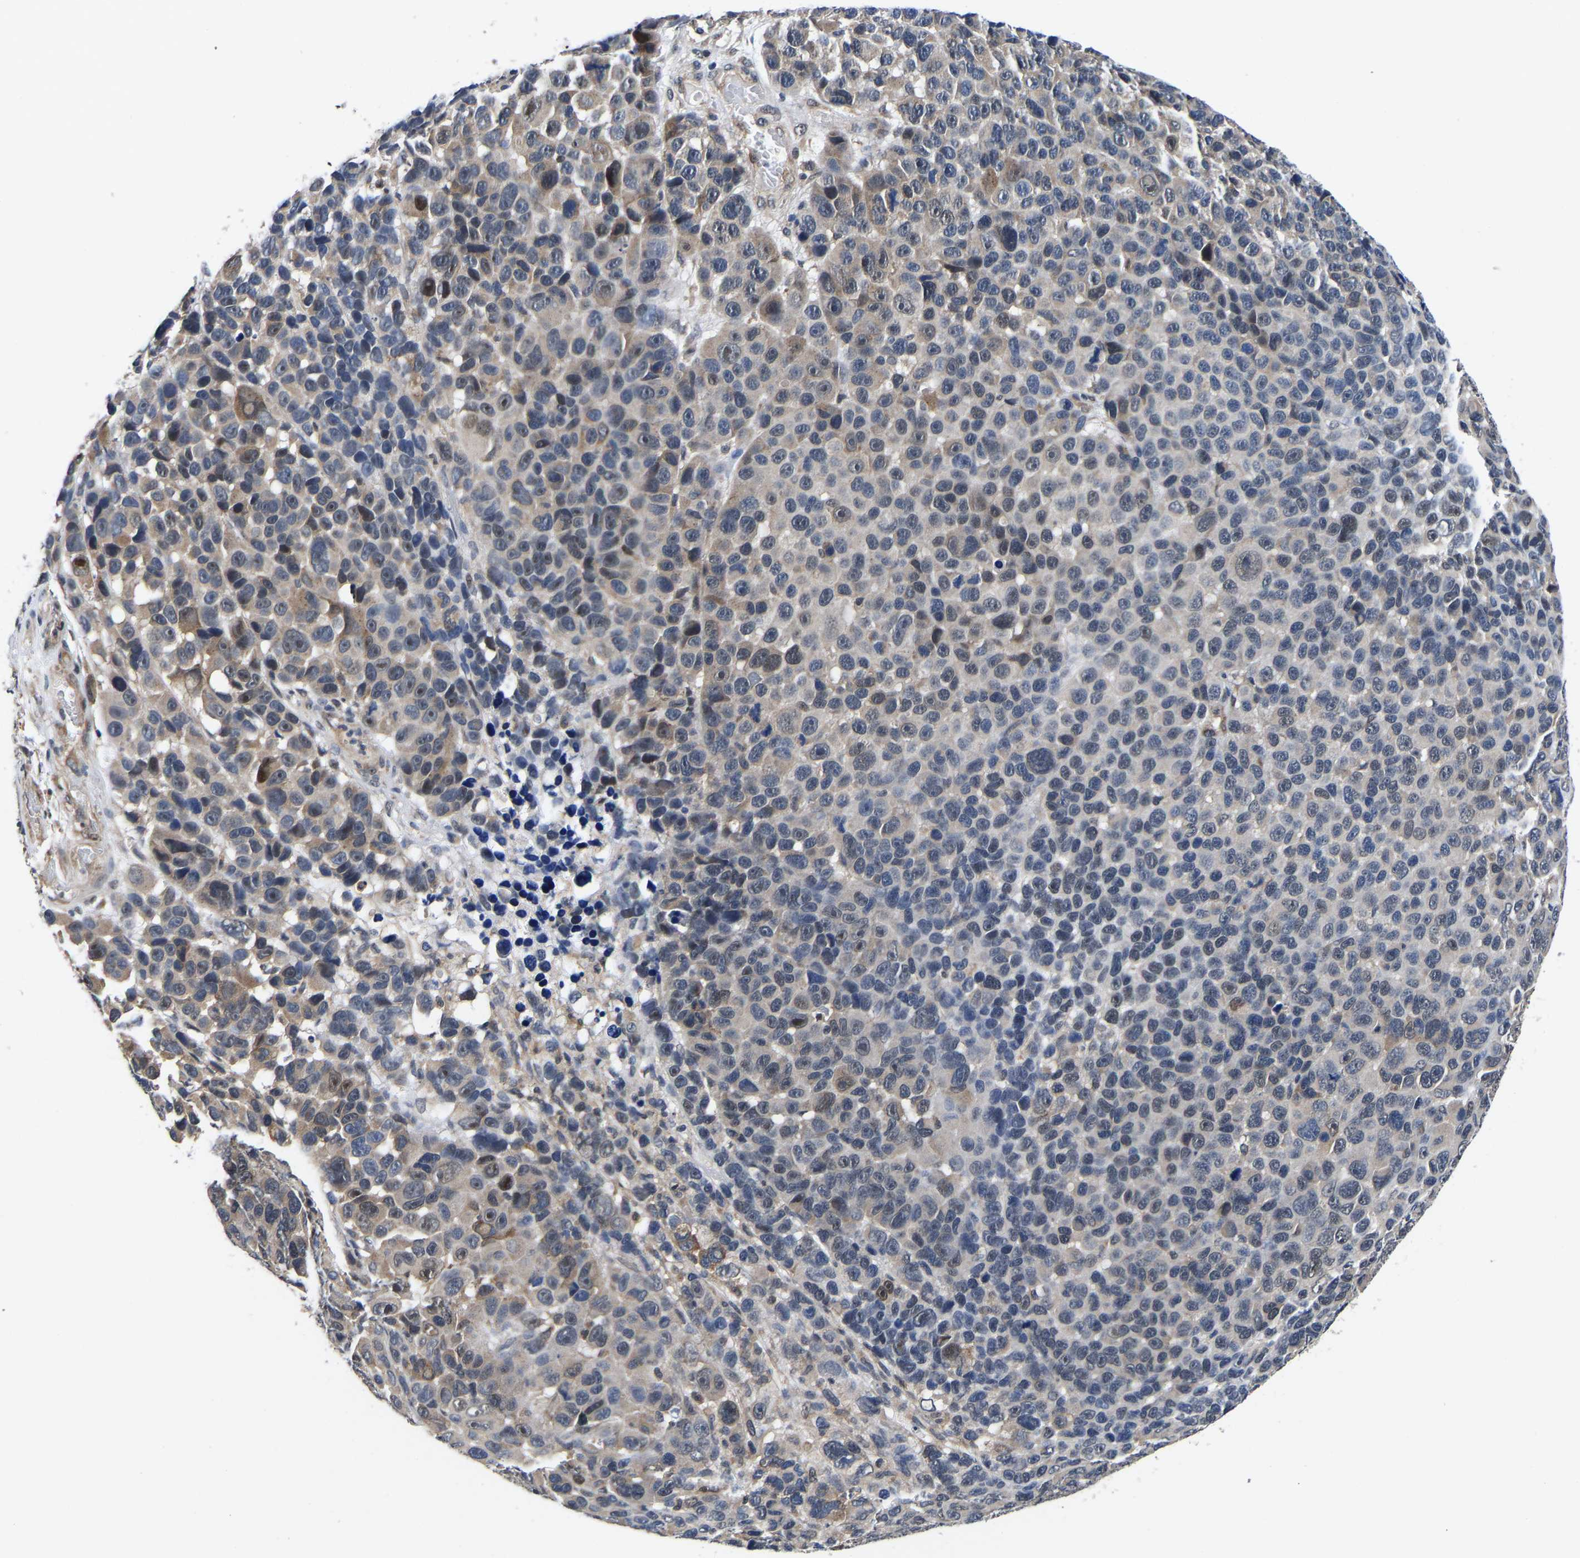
{"staining": {"intensity": "weak", "quantity": "<25%", "location": "cytoplasmic/membranous"}, "tissue": "melanoma", "cell_type": "Tumor cells", "image_type": "cancer", "snomed": [{"axis": "morphology", "description": "Malignant melanoma, NOS"}, {"axis": "topography", "description": "Skin"}], "caption": "Immunohistochemistry histopathology image of human malignant melanoma stained for a protein (brown), which displays no positivity in tumor cells.", "gene": "METTL16", "patient": {"sex": "male", "age": 53}}